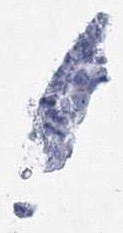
{"staining": {"intensity": "negative", "quantity": "none", "location": "none"}, "tissue": "pancreatic cancer", "cell_type": "Tumor cells", "image_type": "cancer", "snomed": [{"axis": "morphology", "description": "Adenocarcinoma, NOS"}, {"axis": "topography", "description": "Pancreas"}], "caption": "Pancreatic cancer (adenocarcinoma) was stained to show a protein in brown. There is no significant expression in tumor cells. The staining is performed using DAB (3,3'-diaminobenzidine) brown chromogen with nuclei counter-stained in using hematoxylin.", "gene": "DNAH1", "patient": {"sex": "male", "age": 70}}